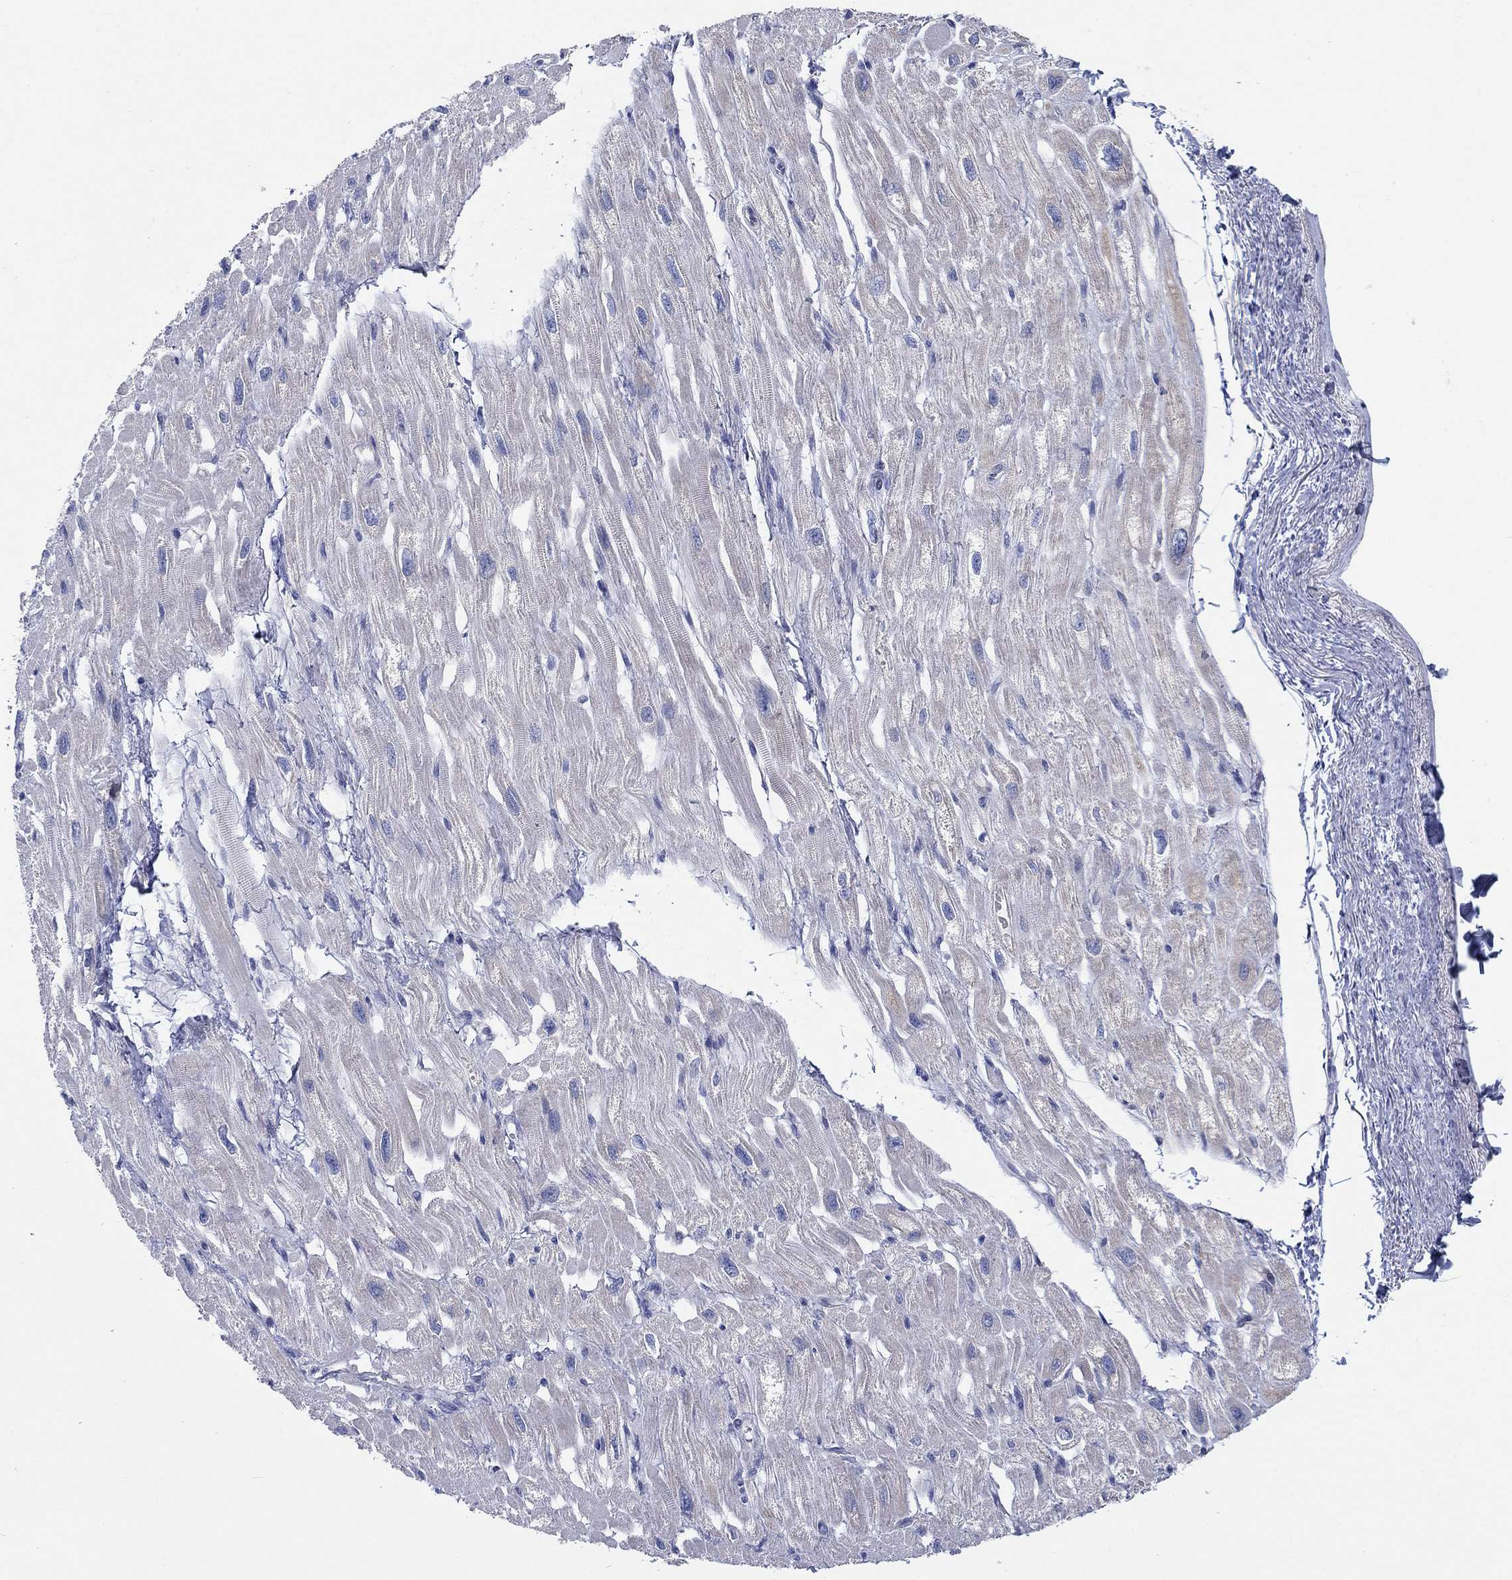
{"staining": {"intensity": "negative", "quantity": "none", "location": "none"}, "tissue": "heart muscle", "cell_type": "Cardiomyocytes", "image_type": "normal", "snomed": [{"axis": "morphology", "description": "Normal tissue, NOS"}, {"axis": "topography", "description": "Heart"}], "caption": "This is a image of IHC staining of normal heart muscle, which shows no expression in cardiomyocytes. (Stains: DAB immunohistochemistry (IHC) with hematoxylin counter stain, Microscopy: brightfield microscopy at high magnification).", "gene": "TMEM59", "patient": {"sex": "male", "age": 66}}